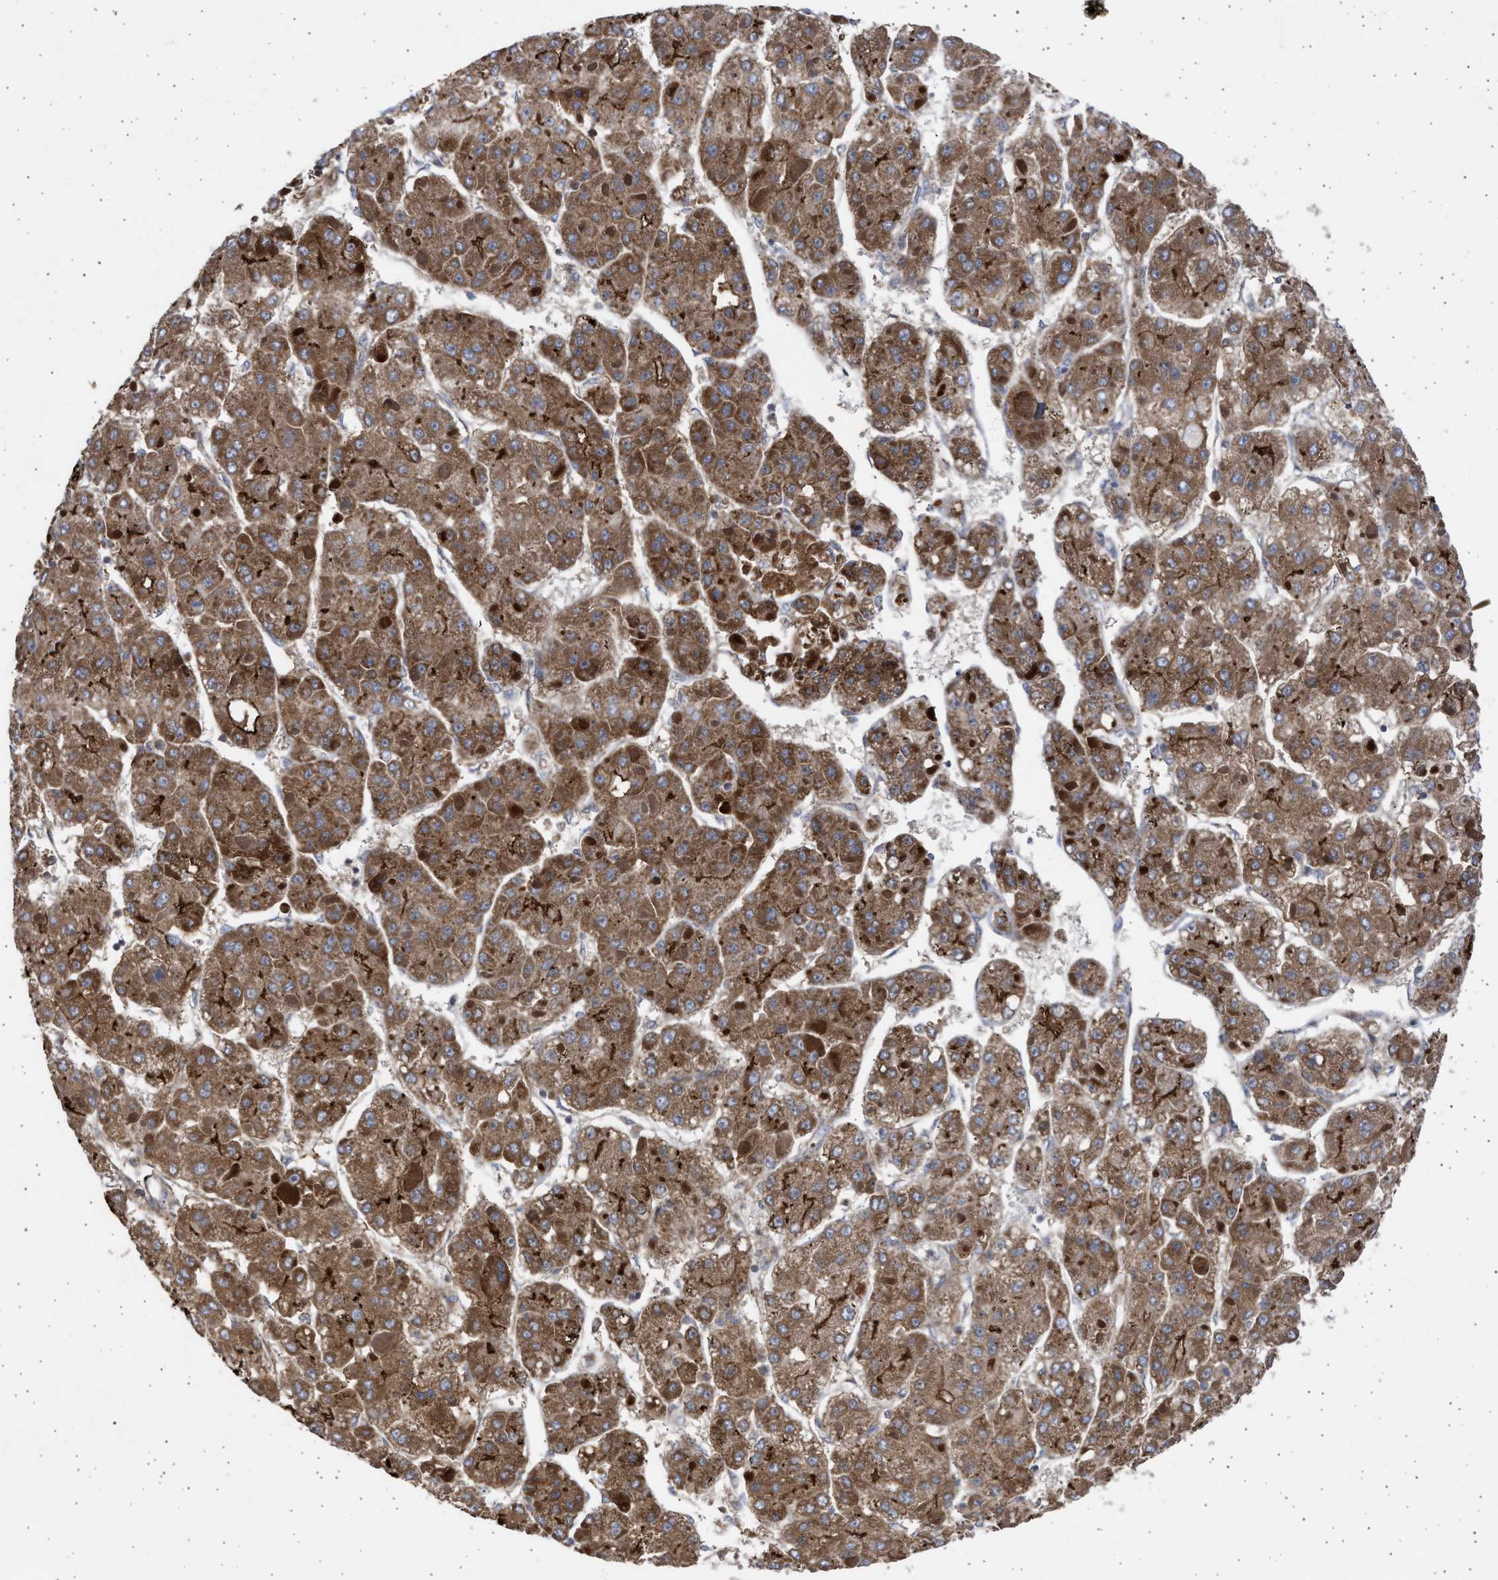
{"staining": {"intensity": "strong", "quantity": ">75%", "location": "cytoplasmic/membranous"}, "tissue": "liver cancer", "cell_type": "Tumor cells", "image_type": "cancer", "snomed": [{"axis": "morphology", "description": "Carcinoma, Hepatocellular, NOS"}, {"axis": "topography", "description": "Liver"}], "caption": "This is an image of immunohistochemistry staining of liver cancer (hepatocellular carcinoma), which shows strong positivity in the cytoplasmic/membranous of tumor cells.", "gene": "TTC19", "patient": {"sex": "female", "age": 73}}